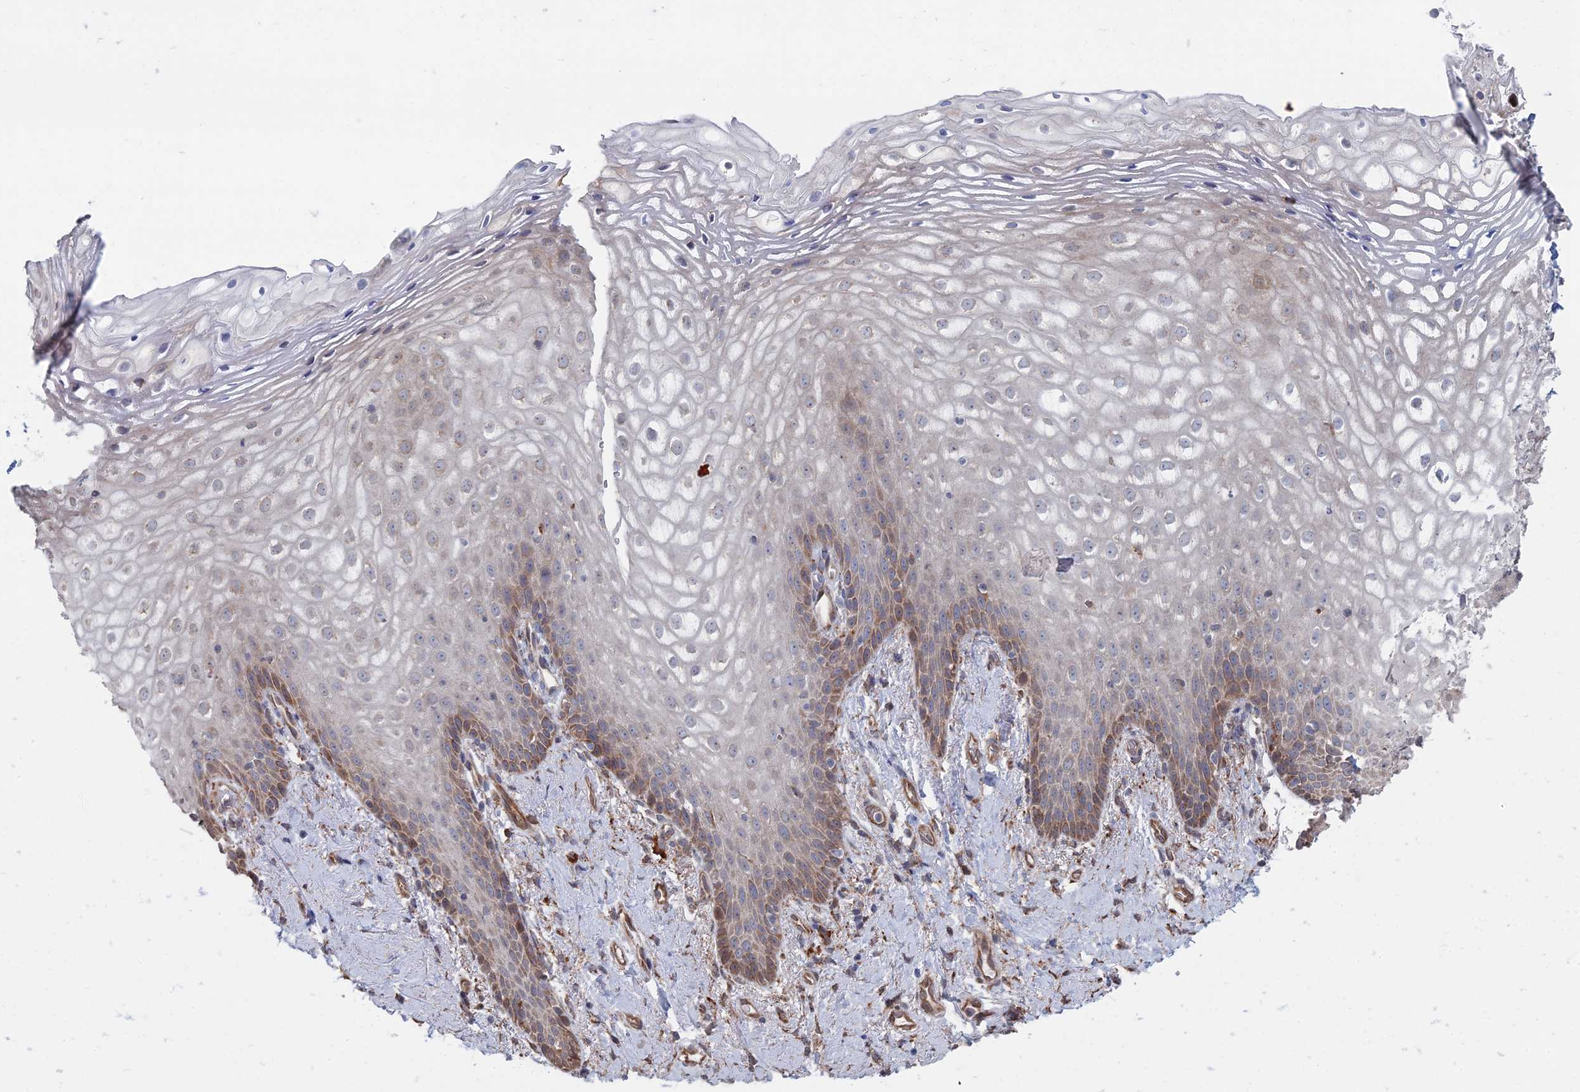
{"staining": {"intensity": "weak", "quantity": "<25%", "location": "cytoplasmic/membranous"}, "tissue": "vagina", "cell_type": "Squamous epithelial cells", "image_type": "normal", "snomed": [{"axis": "morphology", "description": "Normal tissue, NOS"}, {"axis": "topography", "description": "Vagina"}], "caption": "DAB (3,3'-diaminobenzidine) immunohistochemical staining of normal human vagina displays no significant positivity in squamous epithelial cells. Nuclei are stained in blue.", "gene": "BPIFB6", "patient": {"sex": "female", "age": 60}}